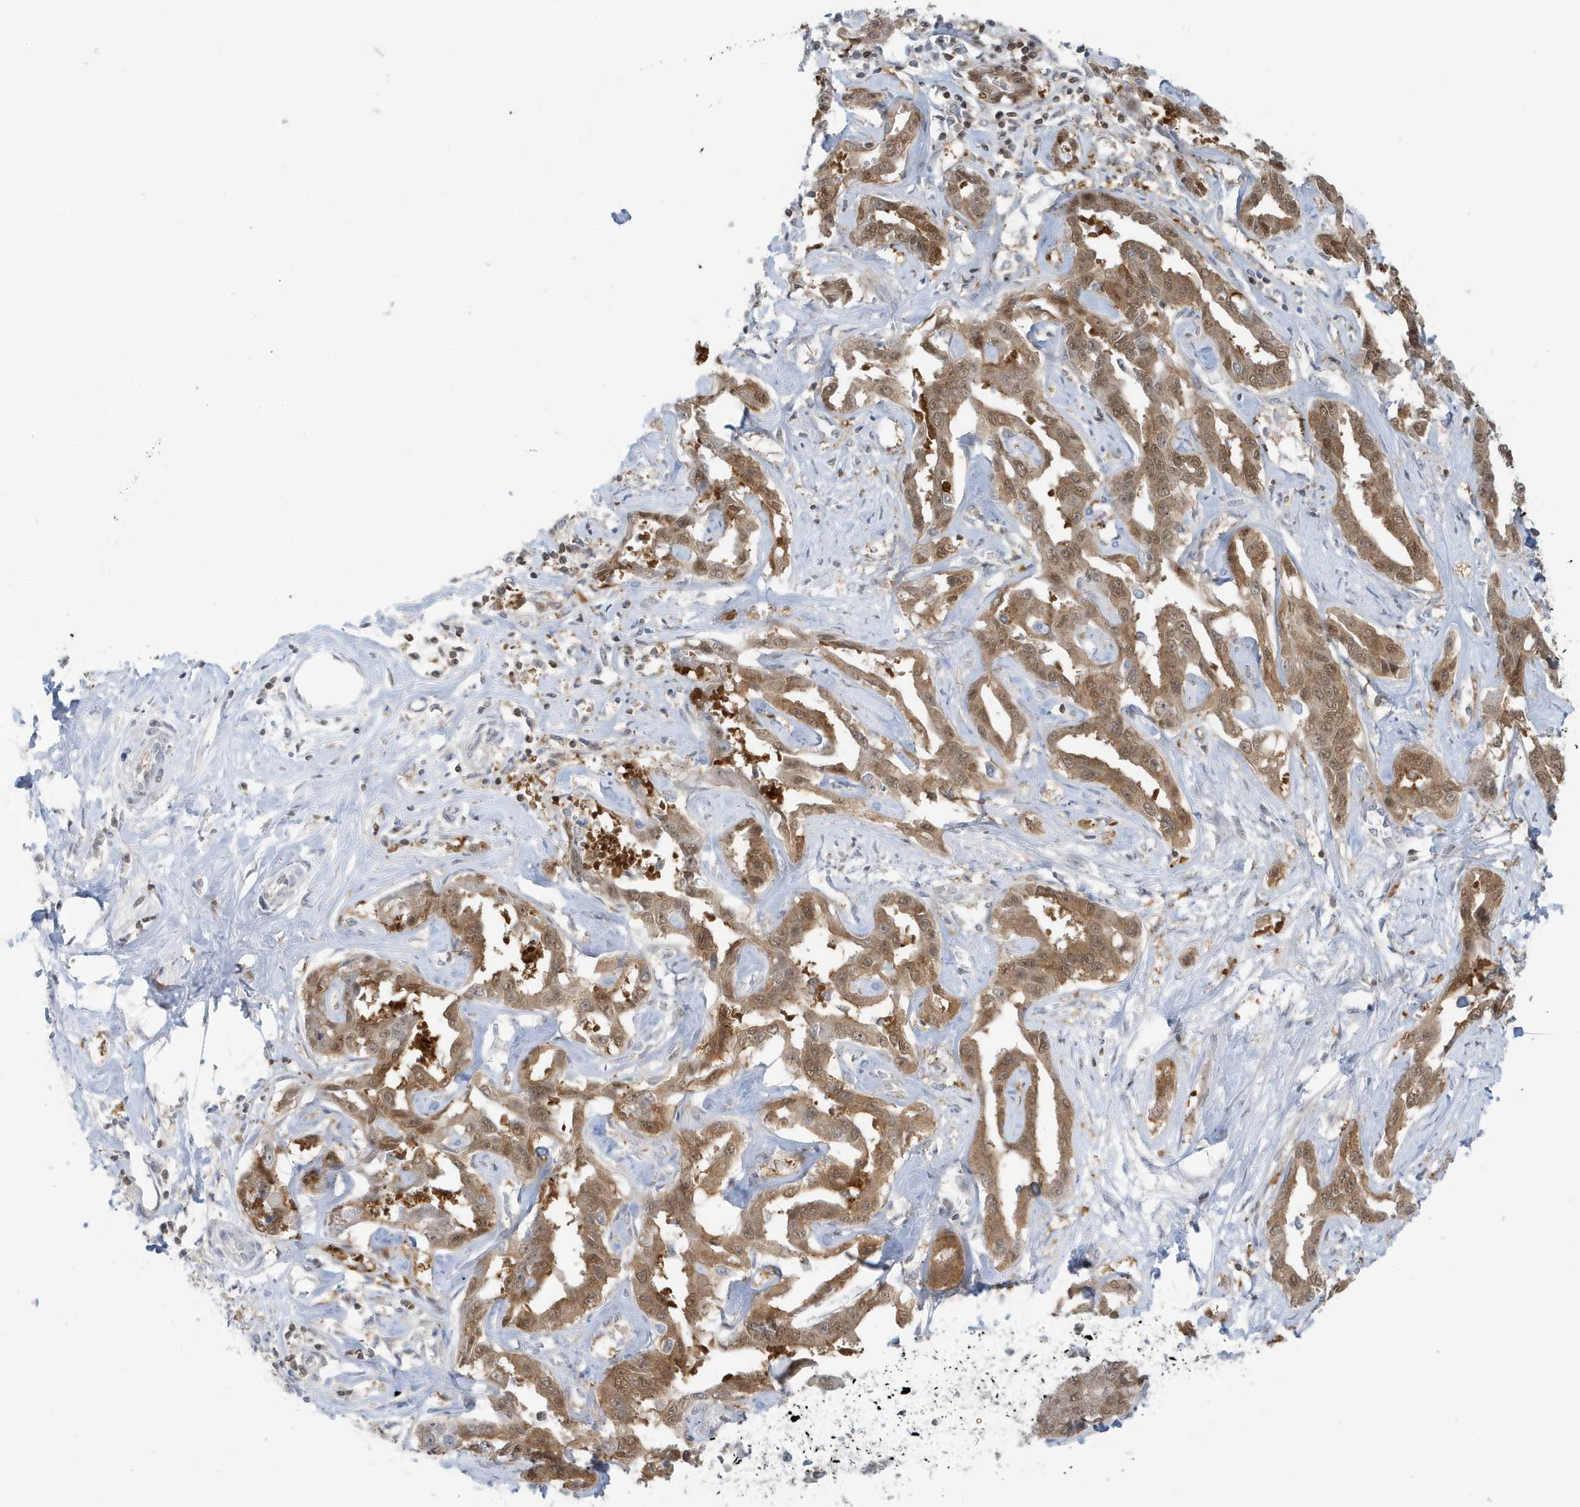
{"staining": {"intensity": "moderate", "quantity": ">75%", "location": "cytoplasmic/membranous,nuclear"}, "tissue": "liver cancer", "cell_type": "Tumor cells", "image_type": "cancer", "snomed": [{"axis": "morphology", "description": "Cholangiocarcinoma"}, {"axis": "topography", "description": "Liver"}], "caption": "DAB (3,3'-diaminobenzidine) immunohistochemical staining of human liver cholangiocarcinoma shows moderate cytoplasmic/membranous and nuclear protein positivity in about >75% of tumor cells.", "gene": "OGA", "patient": {"sex": "male", "age": 59}}